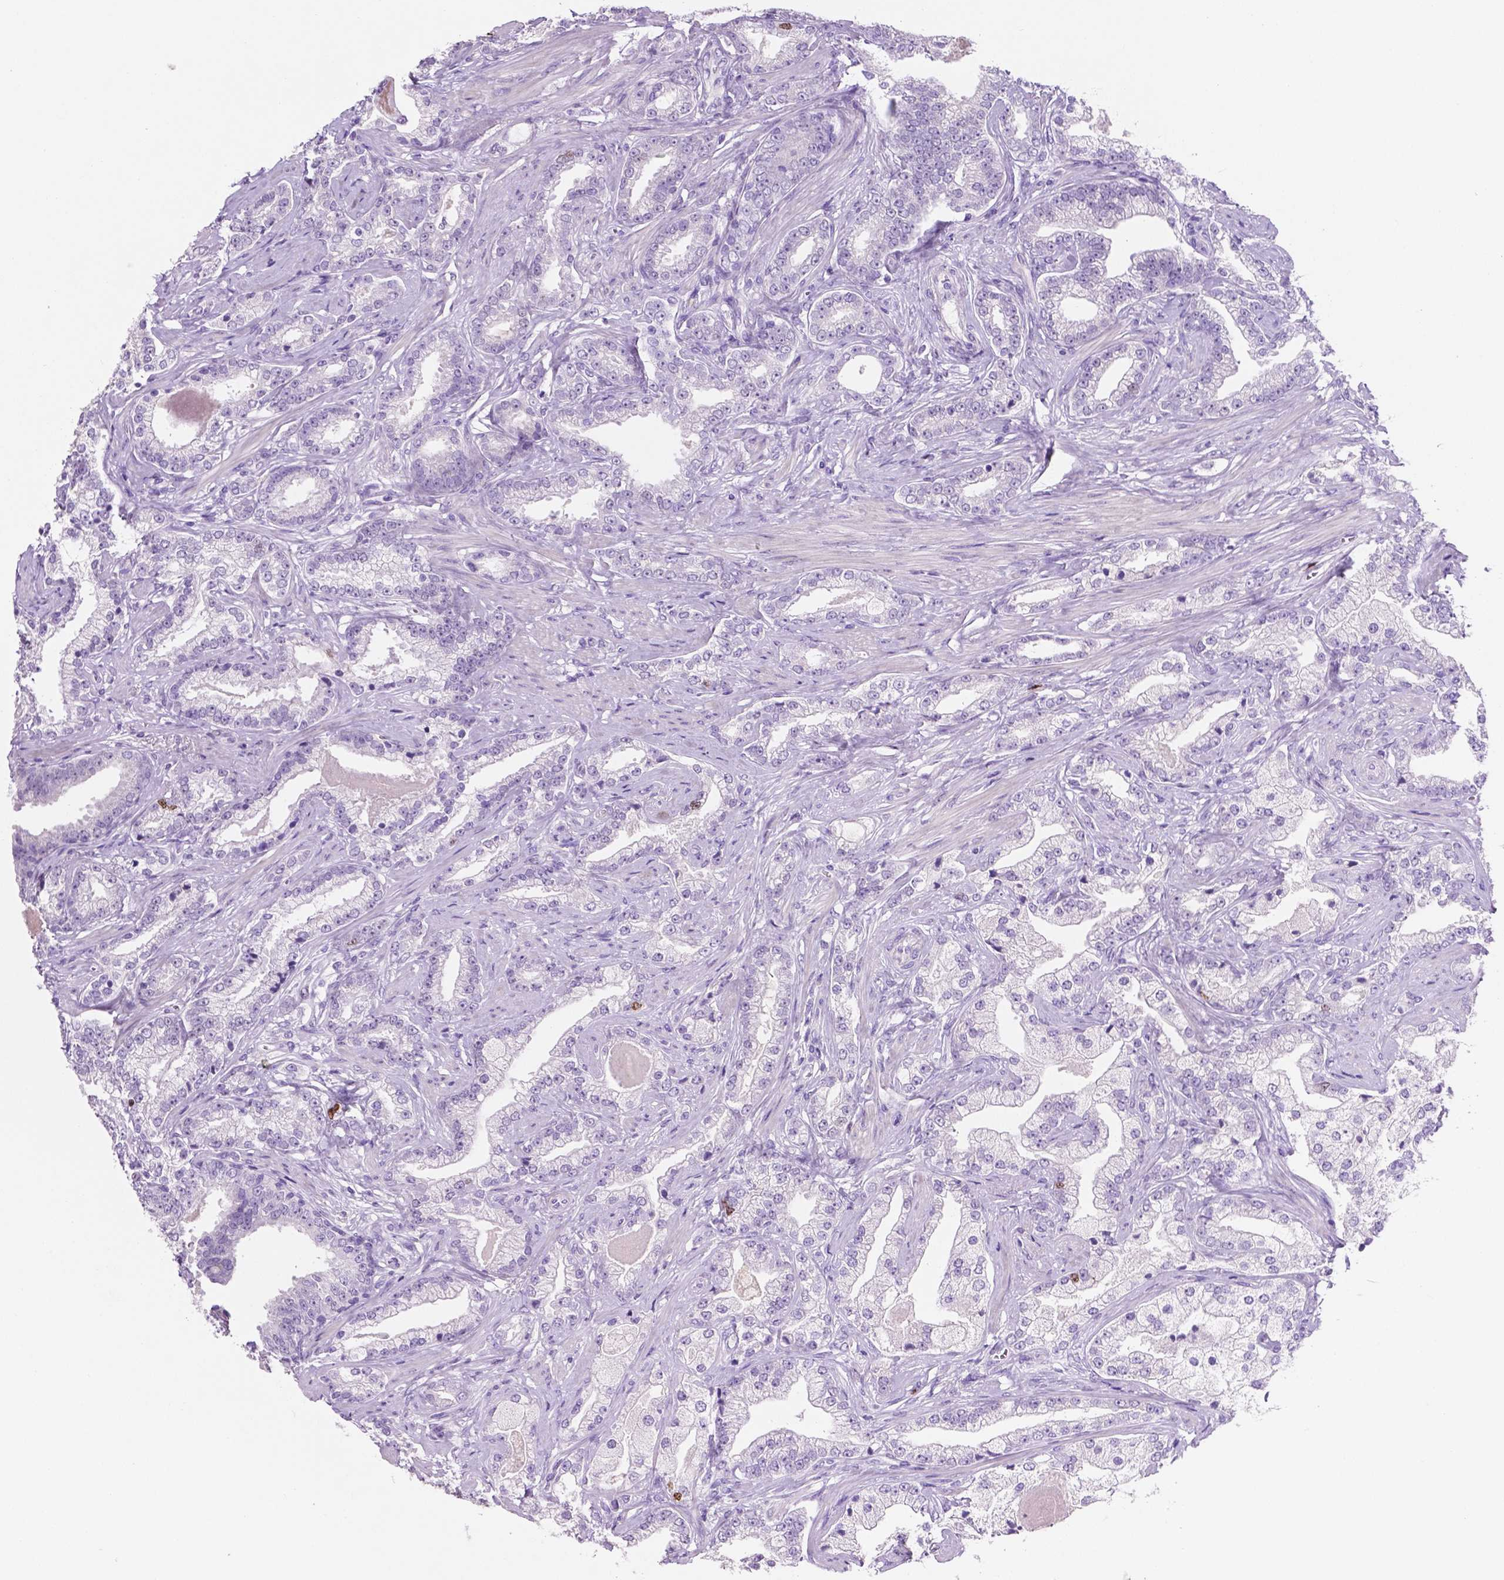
{"staining": {"intensity": "moderate", "quantity": "<25%", "location": "nuclear"}, "tissue": "prostate cancer", "cell_type": "Tumor cells", "image_type": "cancer", "snomed": [{"axis": "morphology", "description": "Adenocarcinoma, Low grade"}, {"axis": "topography", "description": "Prostate"}], "caption": "Immunohistochemistry (IHC) staining of prostate low-grade adenocarcinoma, which reveals low levels of moderate nuclear staining in about <25% of tumor cells indicating moderate nuclear protein expression. The staining was performed using DAB (3,3'-diaminobenzidine) (brown) for protein detection and nuclei were counterstained in hematoxylin (blue).", "gene": "SIAH2", "patient": {"sex": "male", "age": 61}}